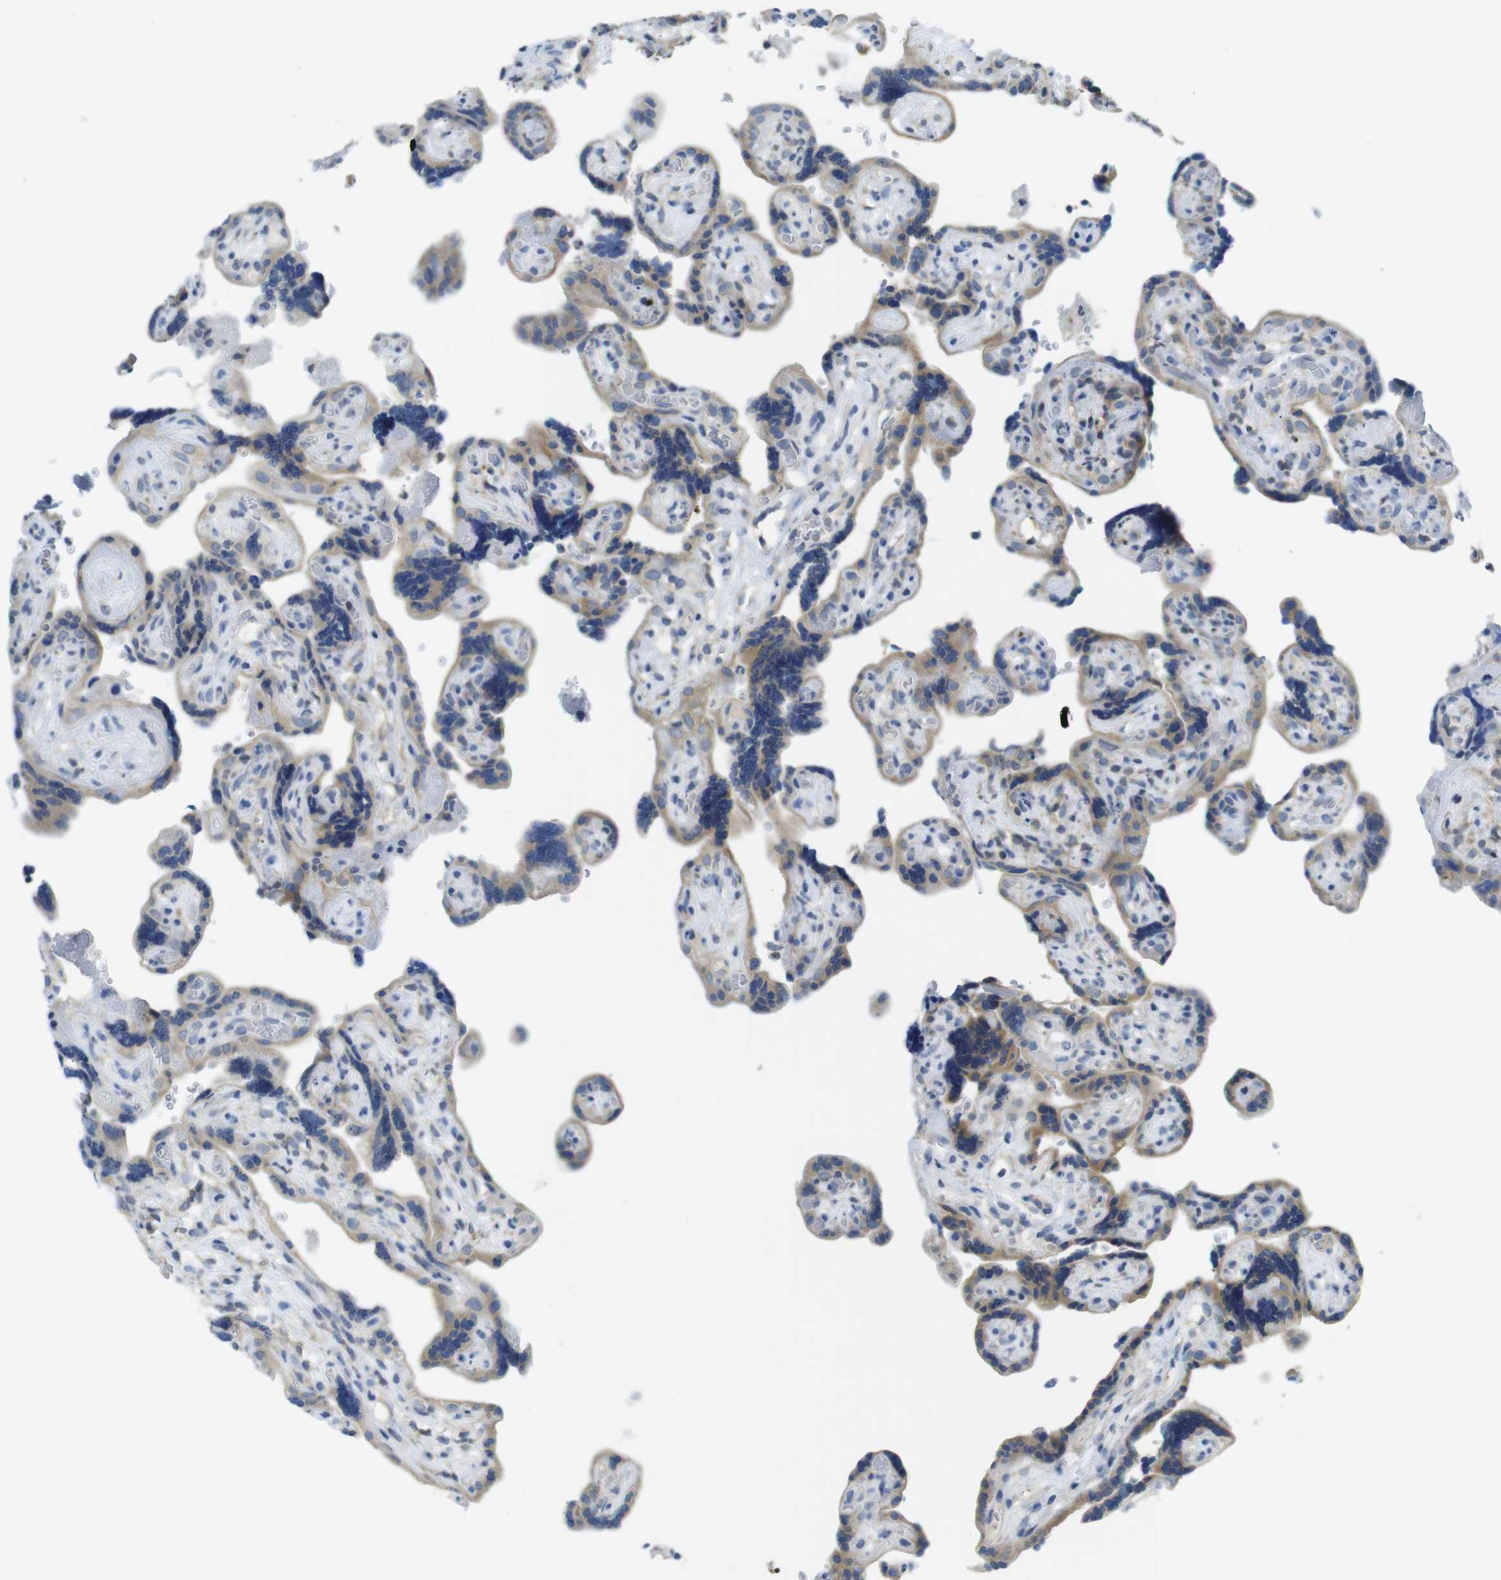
{"staining": {"intensity": "weak", "quantity": "25%-75%", "location": "cytoplasmic/membranous"}, "tissue": "placenta", "cell_type": "Decidual cells", "image_type": "normal", "snomed": [{"axis": "morphology", "description": "Normal tissue, NOS"}, {"axis": "topography", "description": "Placenta"}], "caption": "Weak cytoplasmic/membranous protein positivity is seen in approximately 25%-75% of decidual cells in placenta.", "gene": "CLPTM1L", "patient": {"sex": "female", "age": 30}}